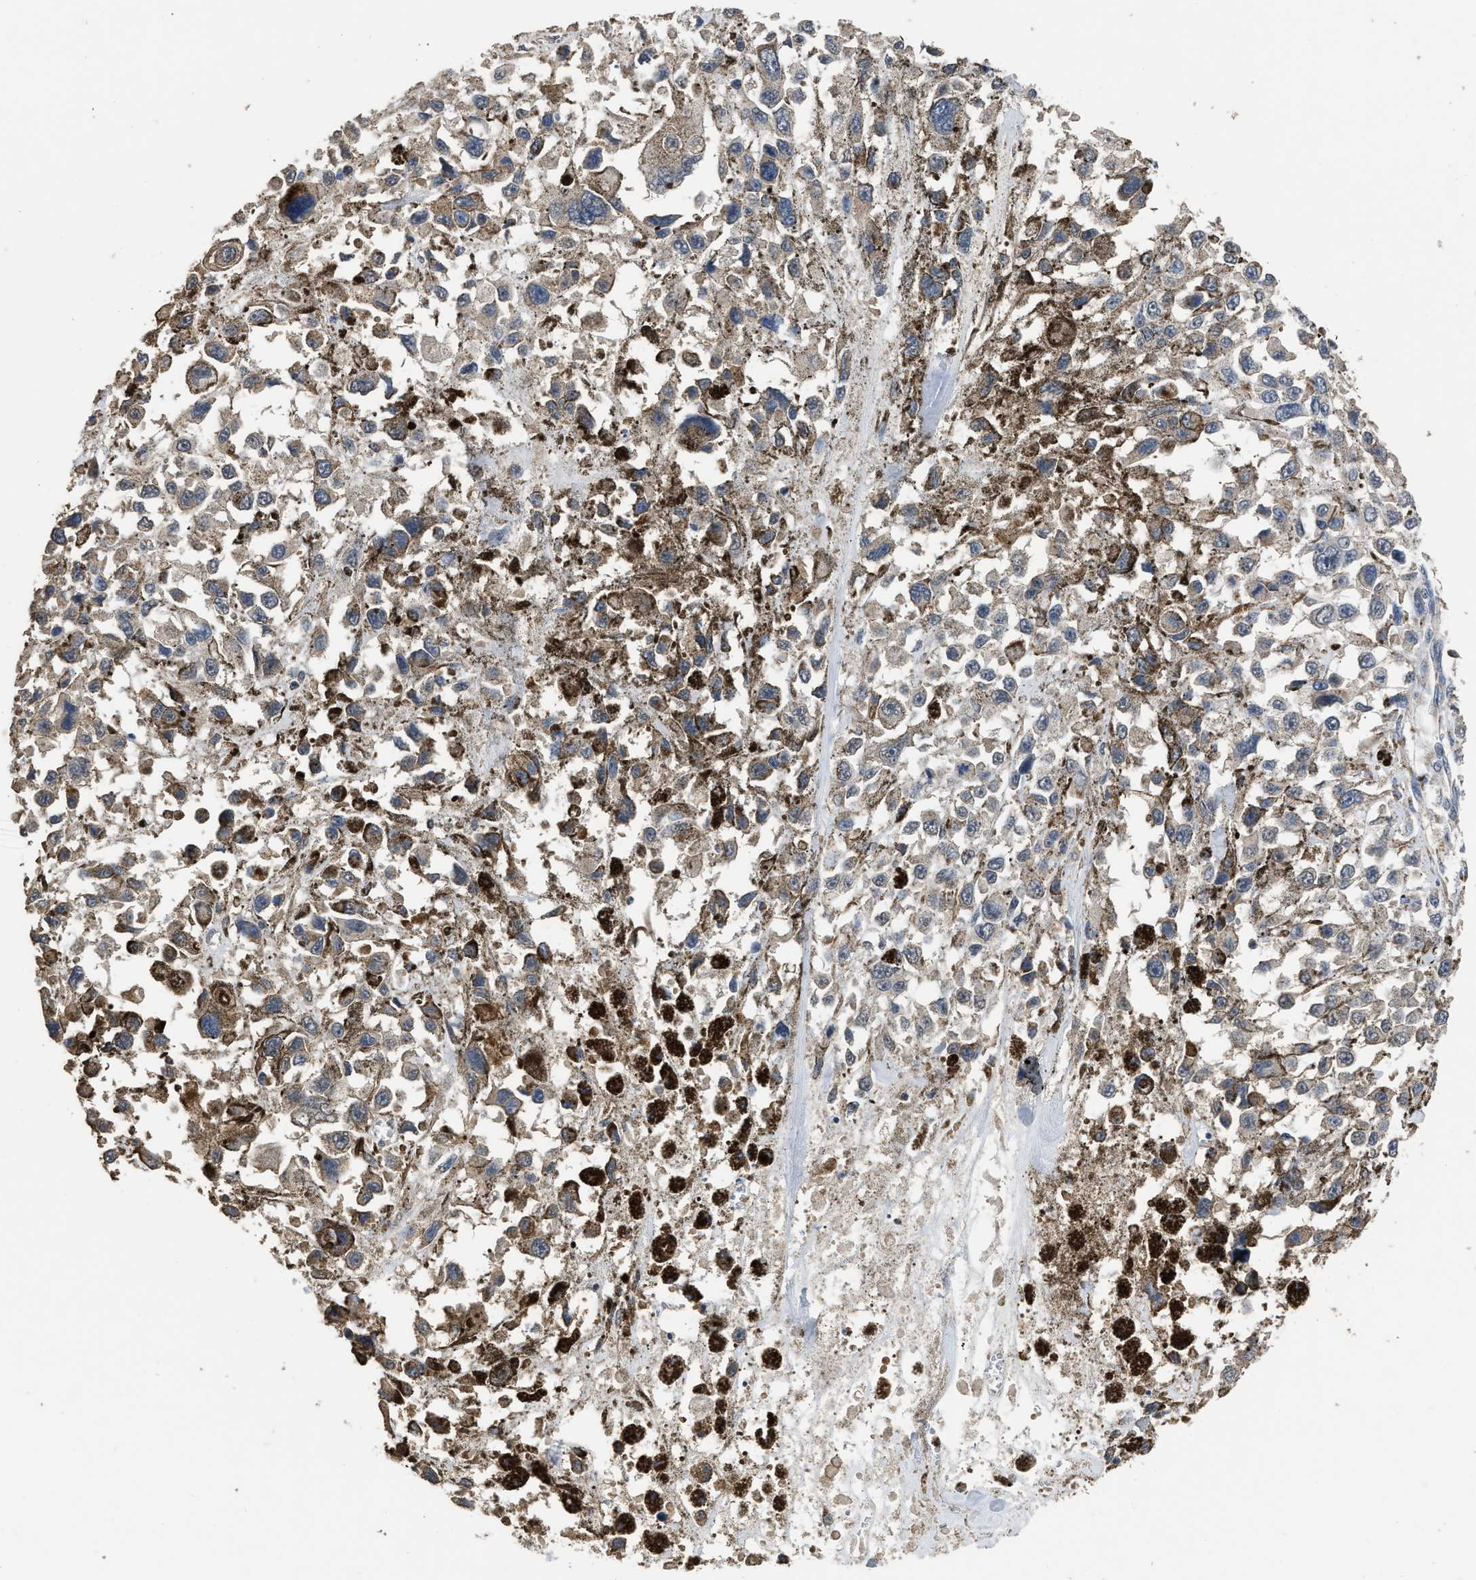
{"staining": {"intensity": "weak", "quantity": ">75%", "location": "cytoplasmic/membranous"}, "tissue": "melanoma", "cell_type": "Tumor cells", "image_type": "cancer", "snomed": [{"axis": "morphology", "description": "Malignant melanoma, Metastatic site"}, {"axis": "topography", "description": "Lymph node"}], "caption": "The micrograph exhibits immunohistochemical staining of malignant melanoma (metastatic site). There is weak cytoplasmic/membranous positivity is appreciated in approximately >75% of tumor cells. (Stains: DAB in brown, nuclei in blue, Microscopy: brightfield microscopy at high magnification).", "gene": "SPINT2", "patient": {"sex": "male", "age": 59}}